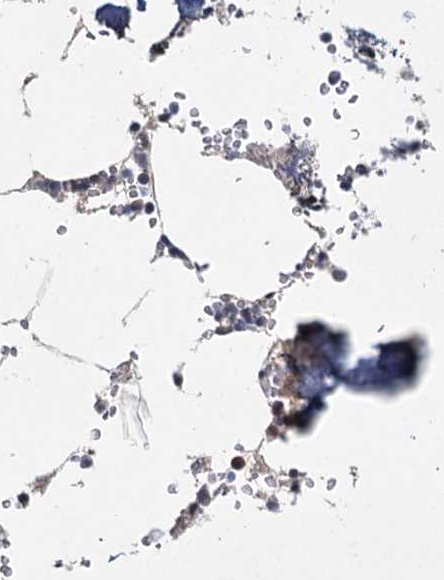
{"staining": {"intensity": "negative", "quantity": "none", "location": "none"}, "tissue": "bone marrow", "cell_type": "Hematopoietic cells", "image_type": "normal", "snomed": [{"axis": "morphology", "description": "Normal tissue, NOS"}, {"axis": "topography", "description": "Bone marrow"}], "caption": "Immunohistochemistry (IHC) histopathology image of normal bone marrow: bone marrow stained with DAB (3,3'-diaminobenzidine) exhibits no significant protein expression in hematopoietic cells.", "gene": "AP3B1", "patient": {"sex": "male", "age": 70}}